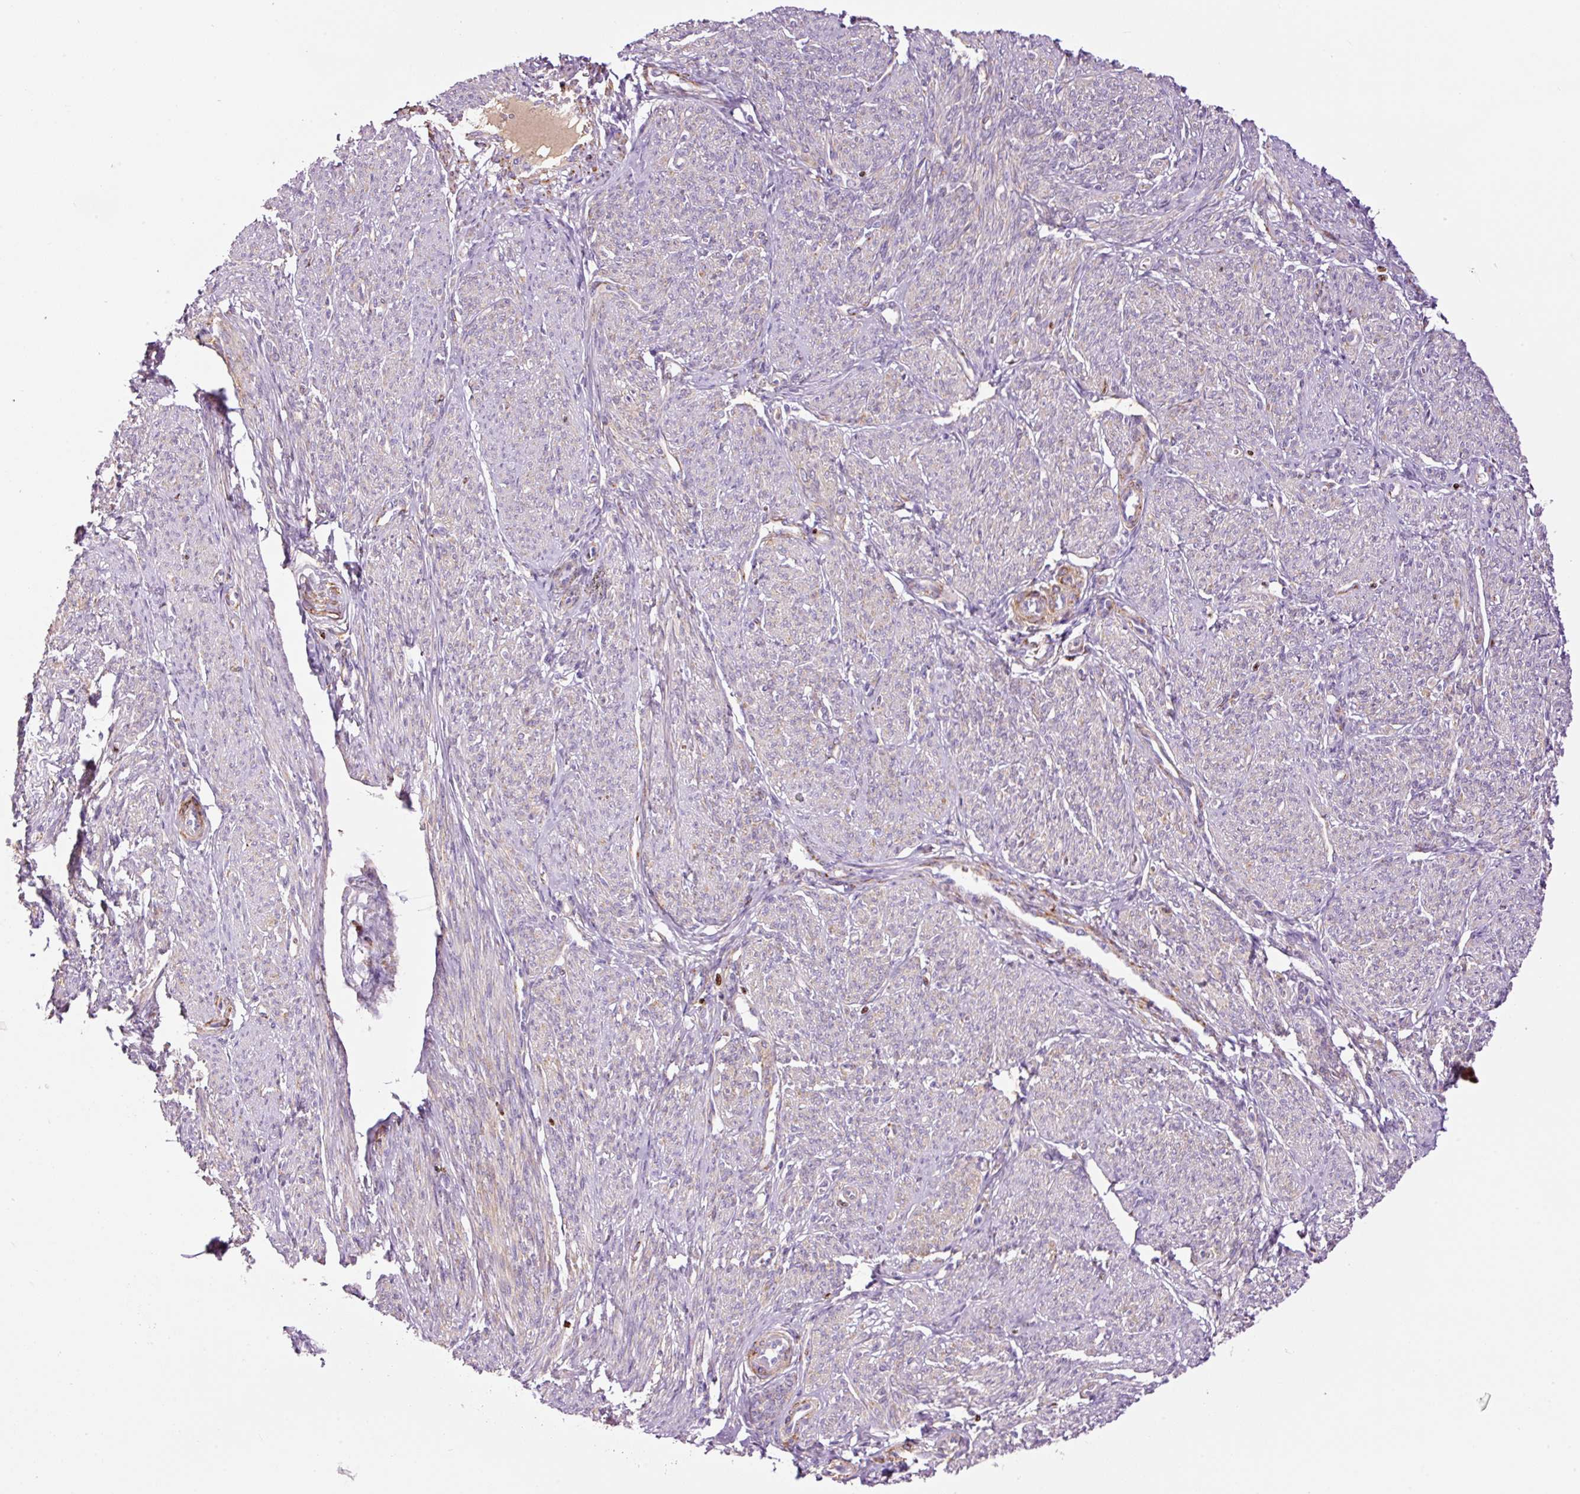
{"staining": {"intensity": "moderate", "quantity": "25%-75%", "location": "cytoplasmic/membranous"}, "tissue": "smooth muscle", "cell_type": "Smooth muscle cells", "image_type": "normal", "snomed": [{"axis": "morphology", "description": "Normal tissue, NOS"}, {"axis": "topography", "description": "Smooth muscle"}], "caption": "Immunohistochemistry histopathology image of benign human smooth muscle stained for a protein (brown), which demonstrates medium levels of moderate cytoplasmic/membranous expression in about 25%-75% of smooth muscle cells.", "gene": "TMEM8B", "patient": {"sex": "female", "age": 65}}